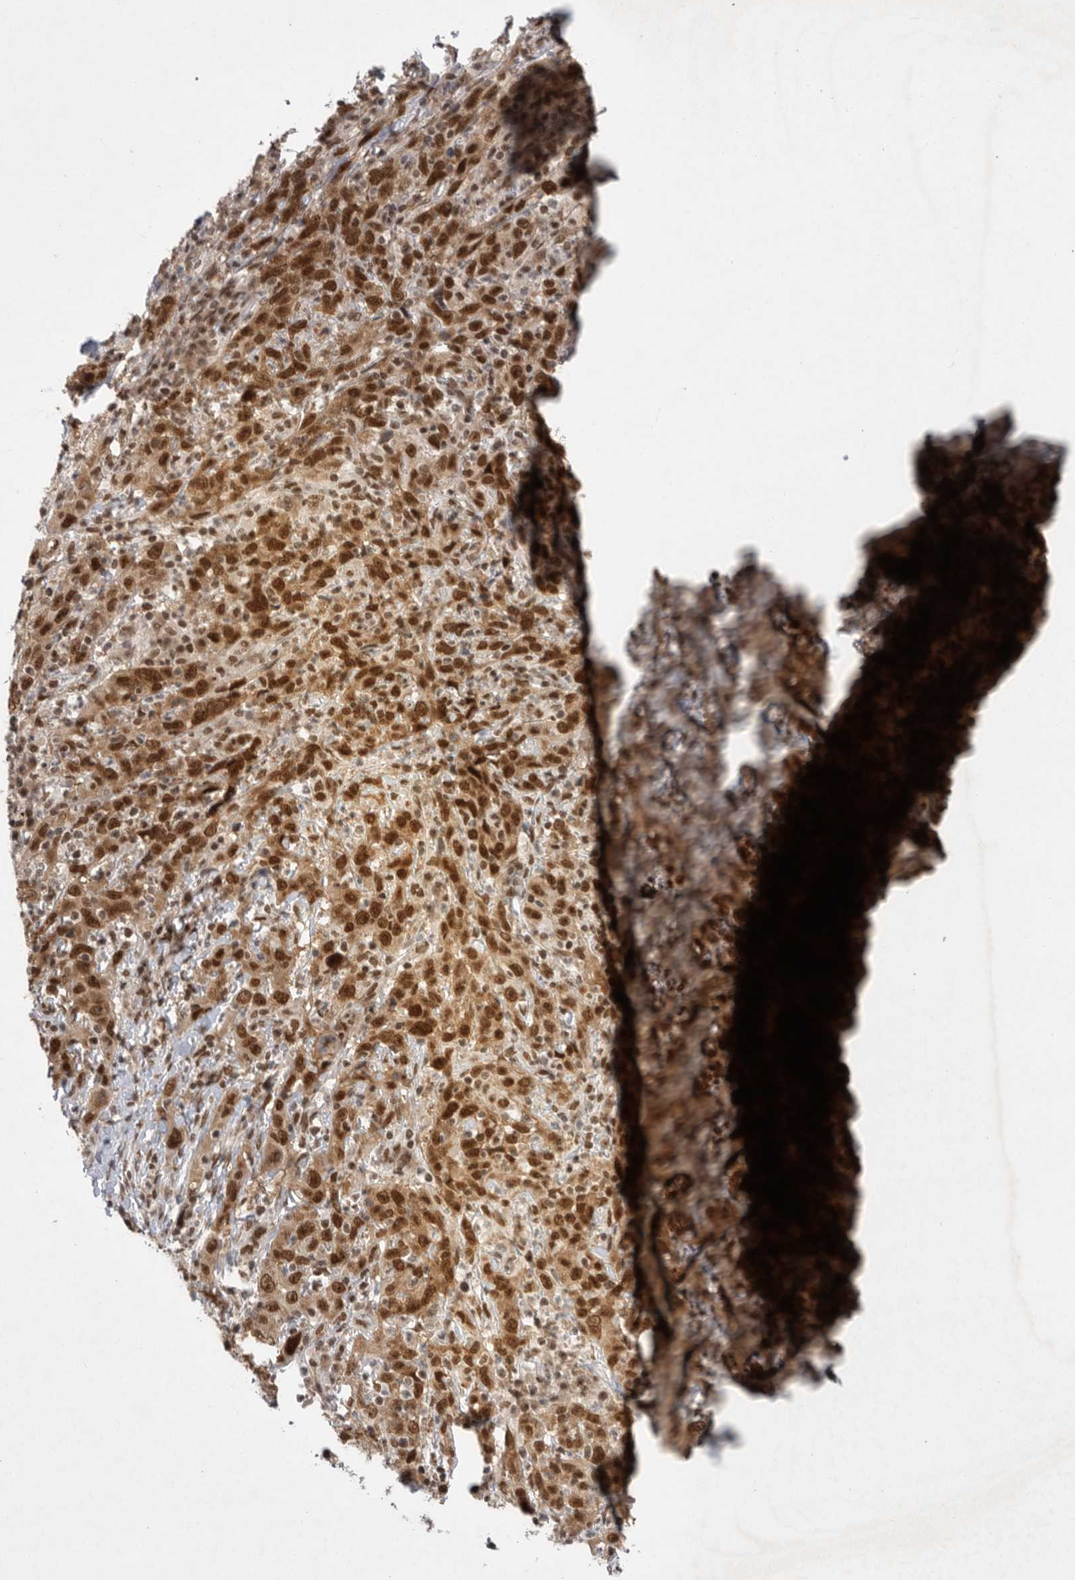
{"staining": {"intensity": "strong", "quantity": ">75%", "location": "cytoplasmic/membranous,nuclear"}, "tissue": "cervical cancer", "cell_type": "Tumor cells", "image_type": "cancer", "snomed": [{"axis": "morphology", "description": "Squamous cell carcinoma, NOS"}, {"axis": "topography", "description": "Cervix"}], "caption": "Protein expression analysis of human cervical cancer (squamous cell carcinoma) reveals strong cytoplasmic/membranous and nuclear positivity in about >75% of tumor cells.", "gene": "ZNF830", "patient": {"sex": "female", "age": 46}}